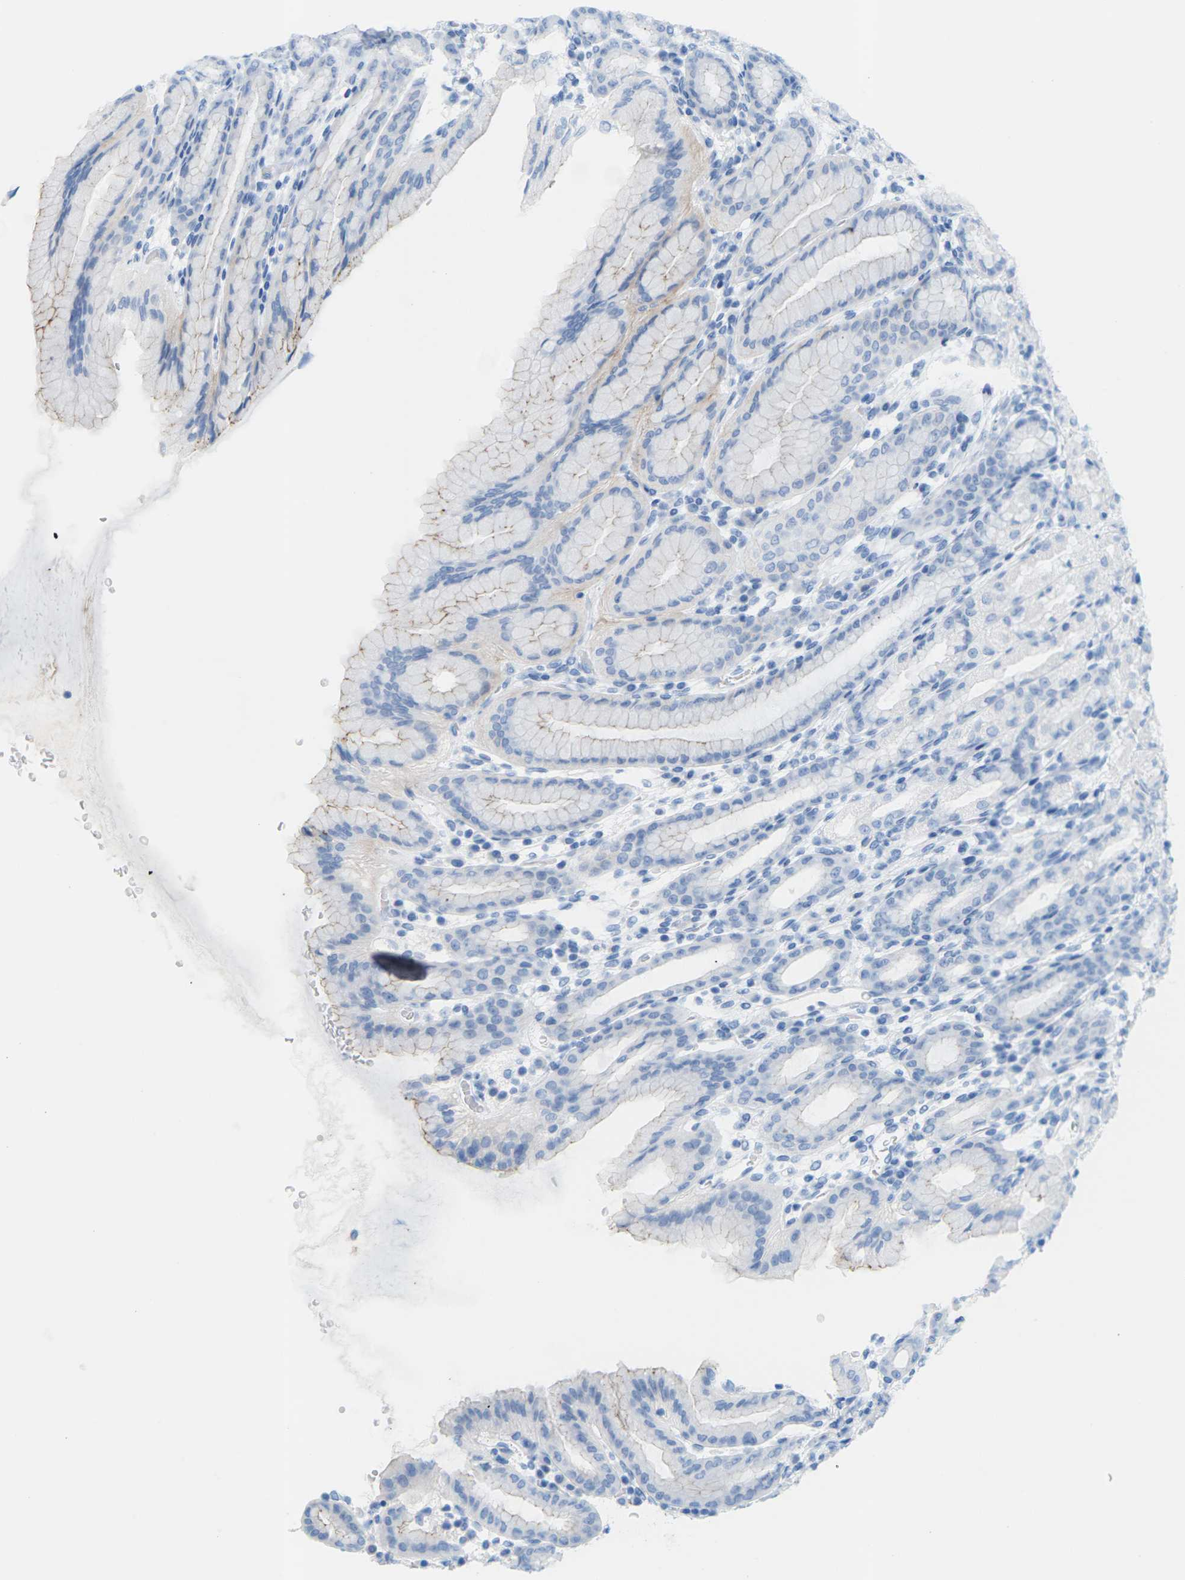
{"staining": {"intensity": "weak", "quantity": "<25%", "location": "cytoplasmic/membranous"}, "tissue": "stomach", "cell_type": "Glandular cells", "image_type": "normal", "snomed": [{"axis": "morphology", "description": "Normal tissue, NOS"}, {"axis": "topography", "description": "Stomach, upper"}], "caption": "High magnification brightfield microscopy of normal stomach stained with DAB (brown) and counterstained with hematoxylin (blue): glandular cells show no significant staining.", "gene": "CLDN3", "patient": {"sex": "male", "age": 68}}